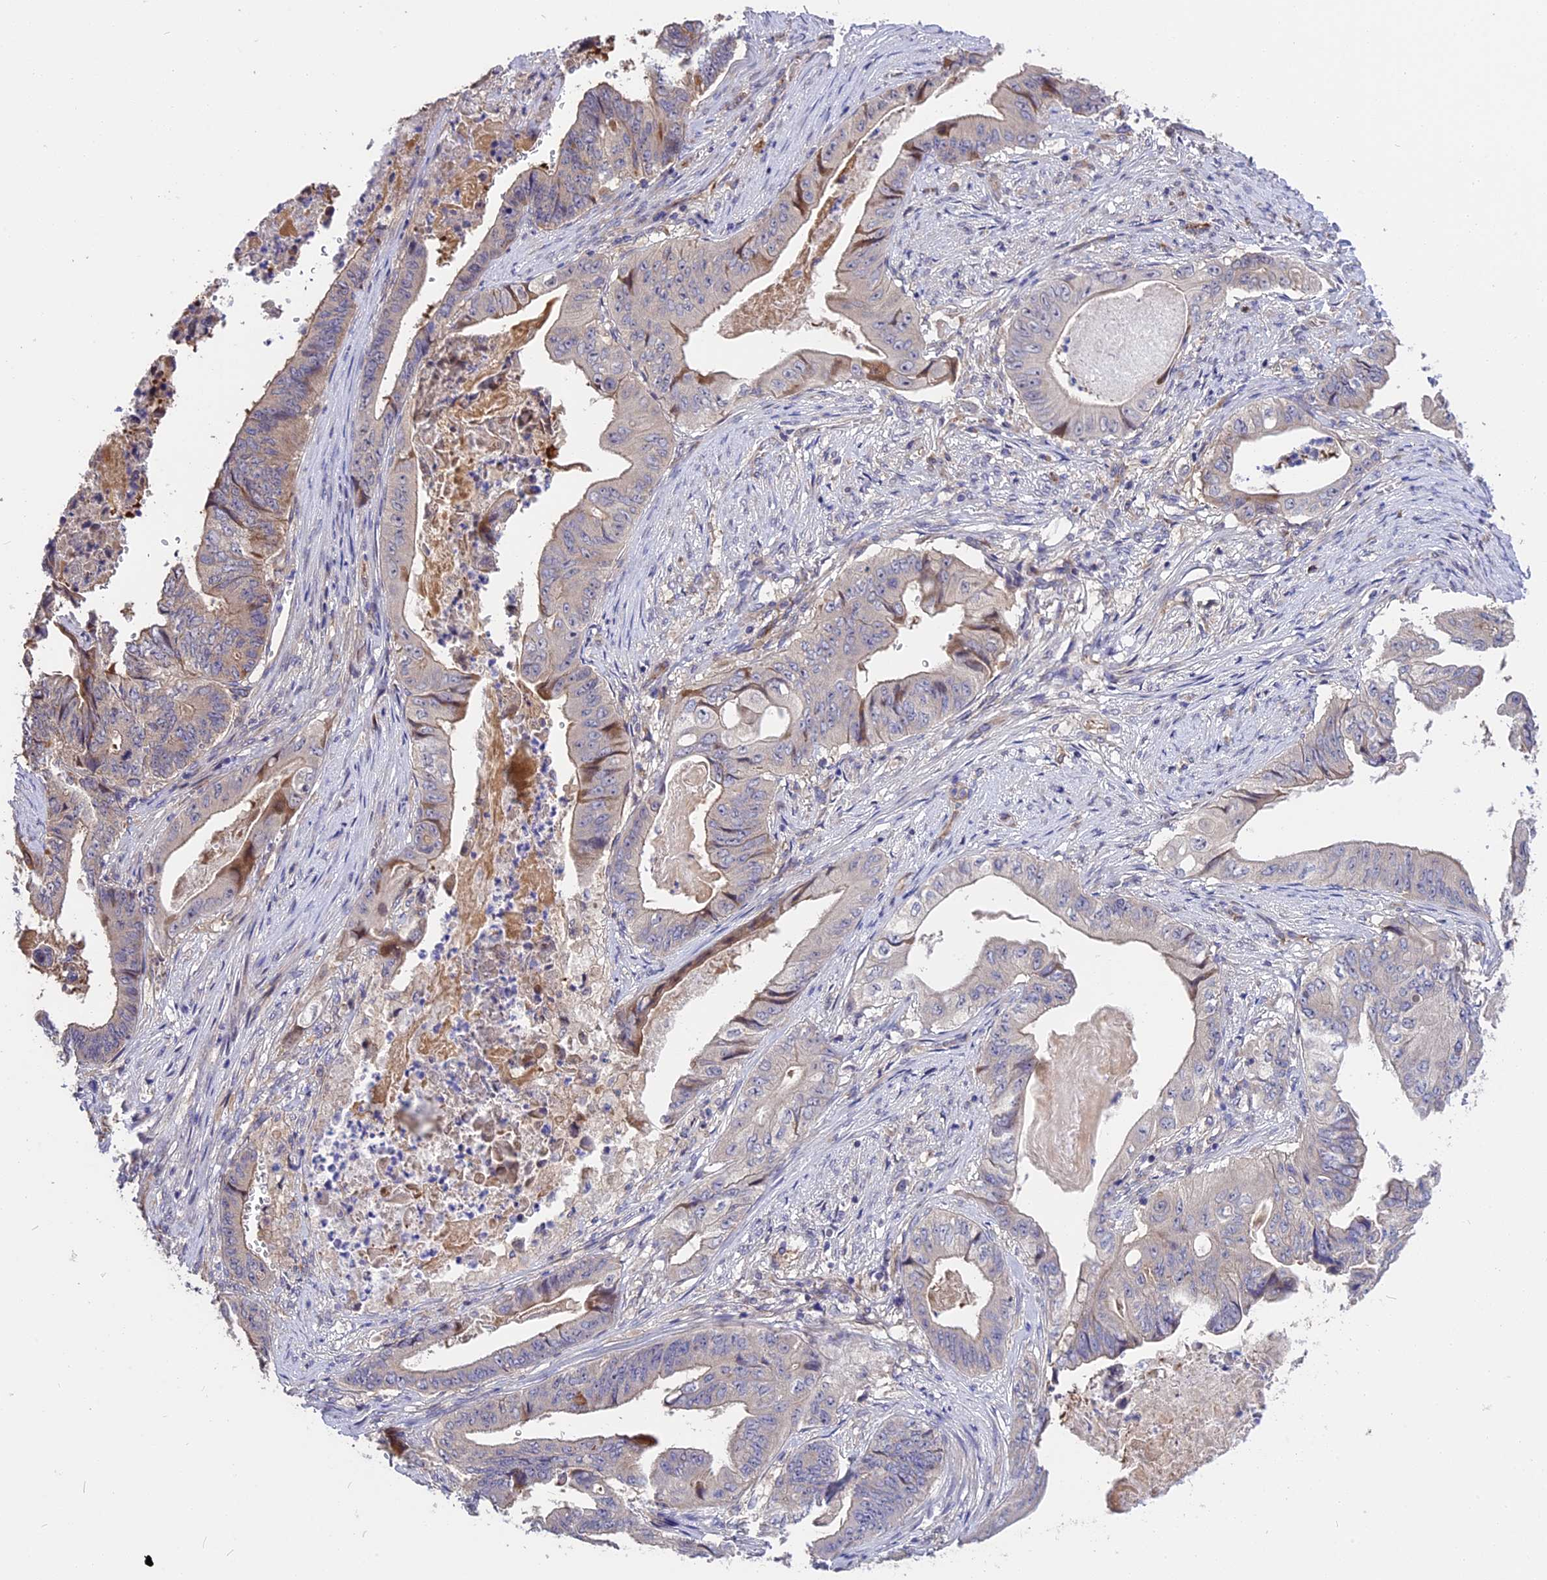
{"staining": {"intensity": "negative", "quantity": "none", "location": "none"}, "tissue": "stomach cancer", "cell_type": "Tumor cells", "image_type": "cancer", "snomed": [{"axis": "morphology", "description": "Adenocarcinoma, NOS"}, {"axis": "topography", "description": "Stomach"}], "caption": "Histopathology image shows no protein positivity in tumor cells of adenocarcinoma (stomach) tissue.", "gene": "MFSD2A", "patient": {"sex": "female", "age": 73}}